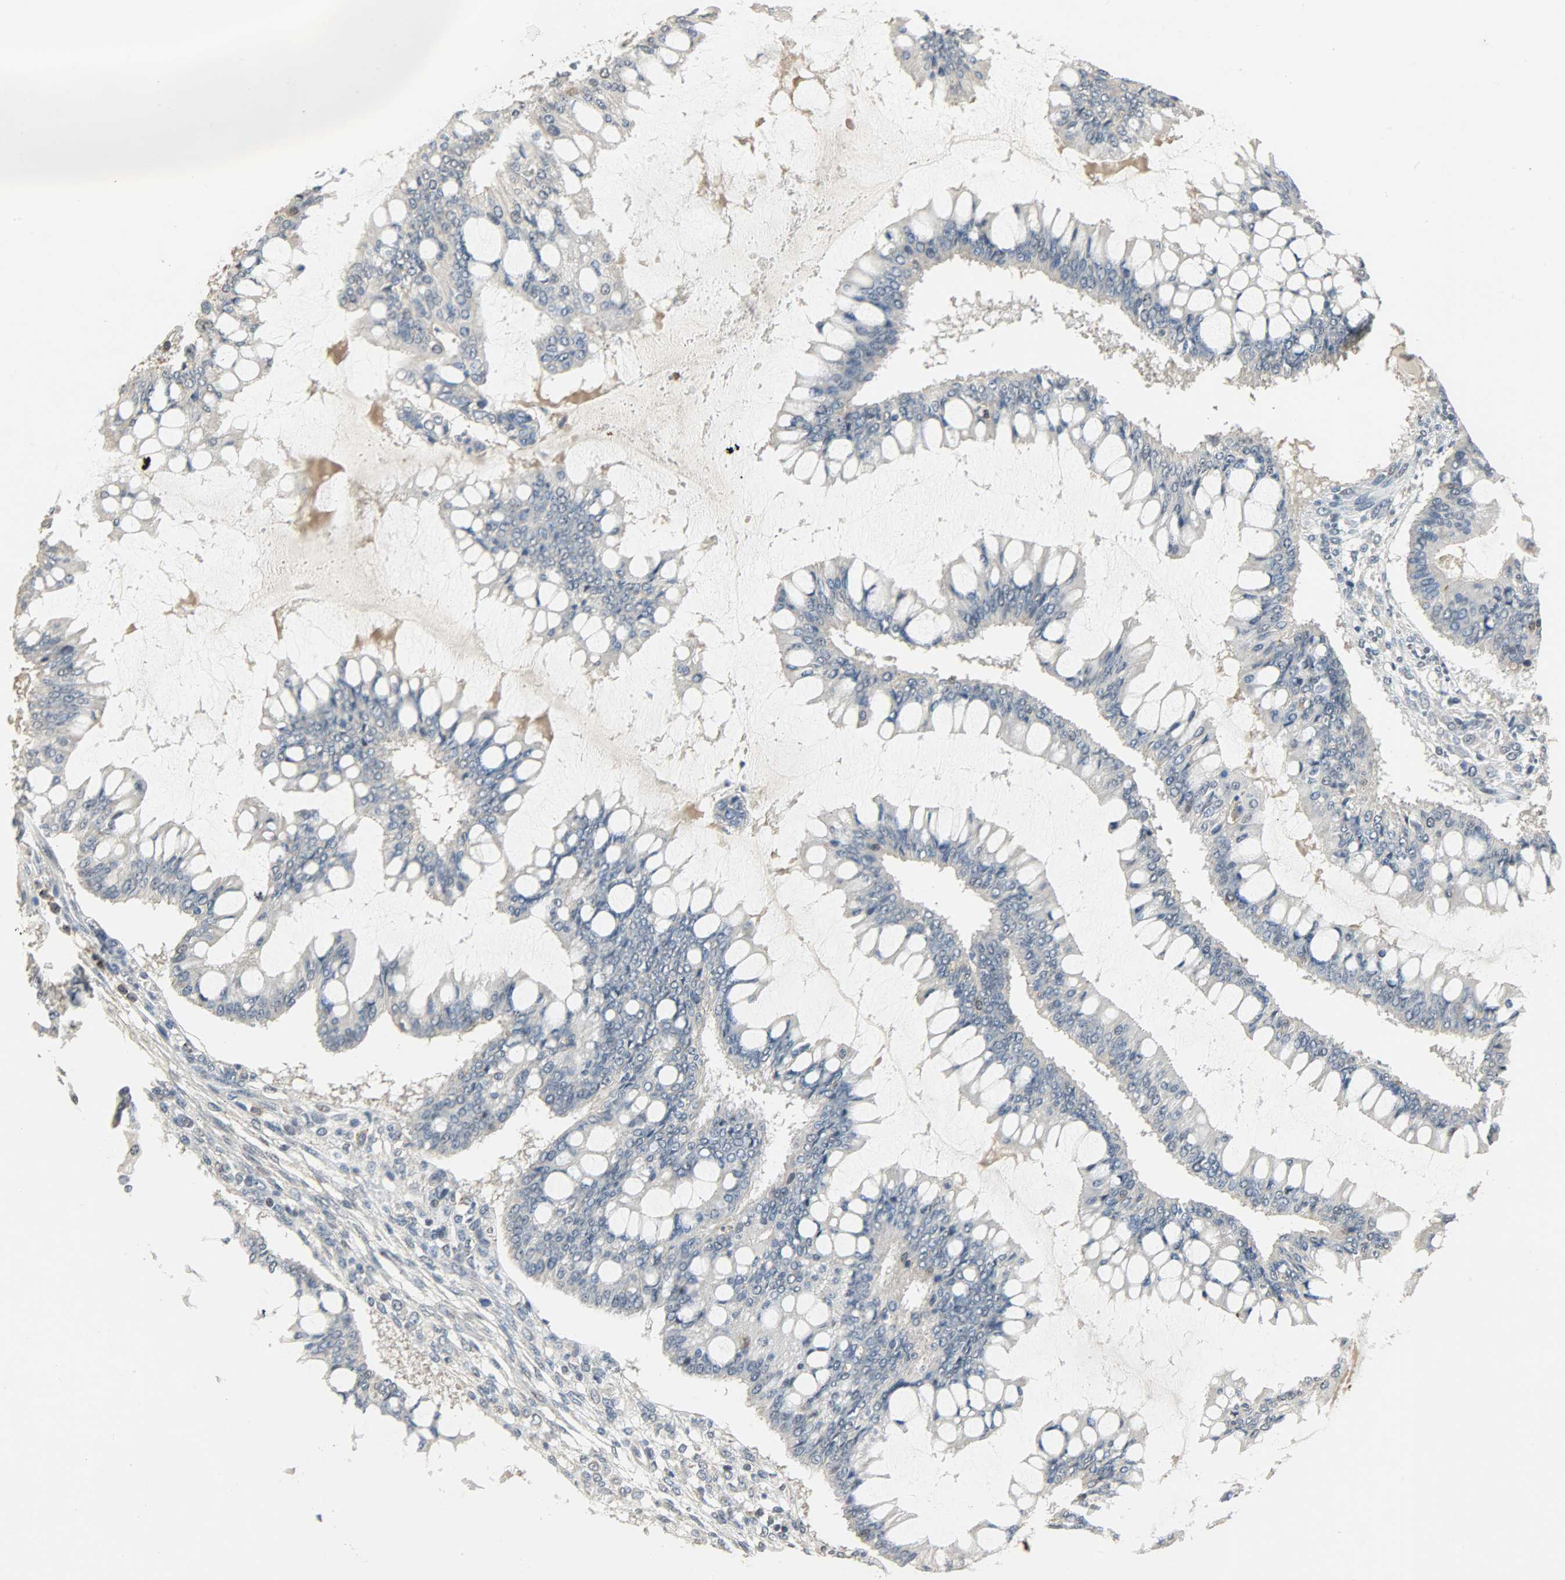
{"staining": {"intensity": "negative", "quantity": "none", "location": "none"}, "tissue": "ovarian cancer", "cell_type": "Tumor cells", "image_type": "cancer", "snomed": [{"axis": "morphology", "description": "Cystadenocarcinoma, mucinous, NOS"}, {"axis": "topography", "description": "Ovary"}], "caption": "An immunohistochemistry photomicrograph of mucinous cystadenocarcinoma (ovarian) is shown. There is no staining in tumor cells of mucinous cystadenocarcinoma (ovarian).", "gene": "SKAP2", "patient": {"sex": "female", "age": 73}}